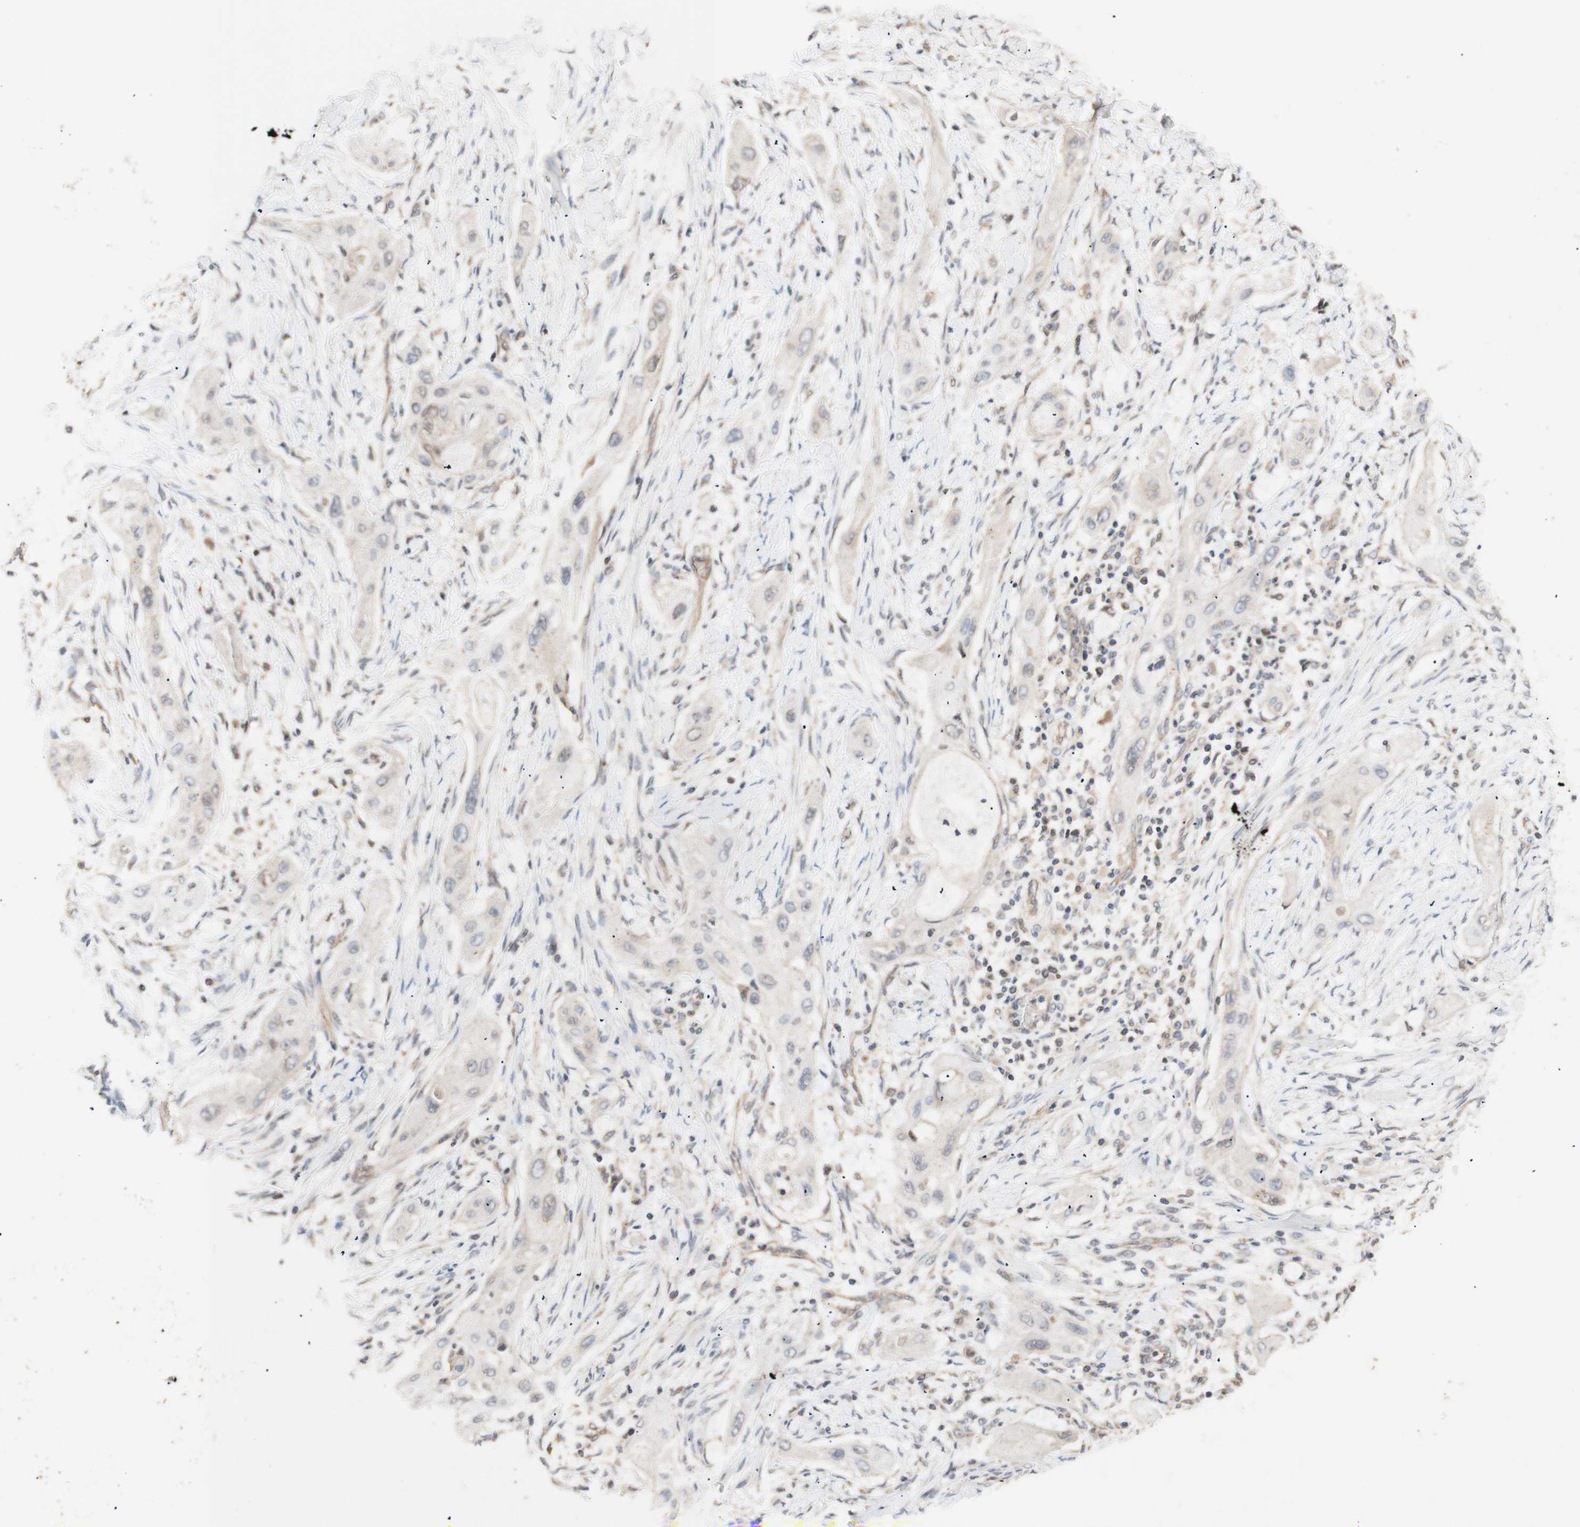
{"staining": {"intensity": "weak", "quantity": "<25%", "location": "cytoplasmic/membranous"}, "tissue": "lung cancer", "cell_type": "Tumor cells", "image_type": "cancer", "snomed": [{"axis": "morphology", "description": "Squamous cell carcinoma, NOS"}, {"axis": "topography", "description": "Lung"}], "caption": "This is an IHC photomicrograph of lung cancer (squamous cell carcinoma). There is no expression in tumor cells.", "gene": "DYNLRB1", "patient": {"sex": "female", "age": 47}}